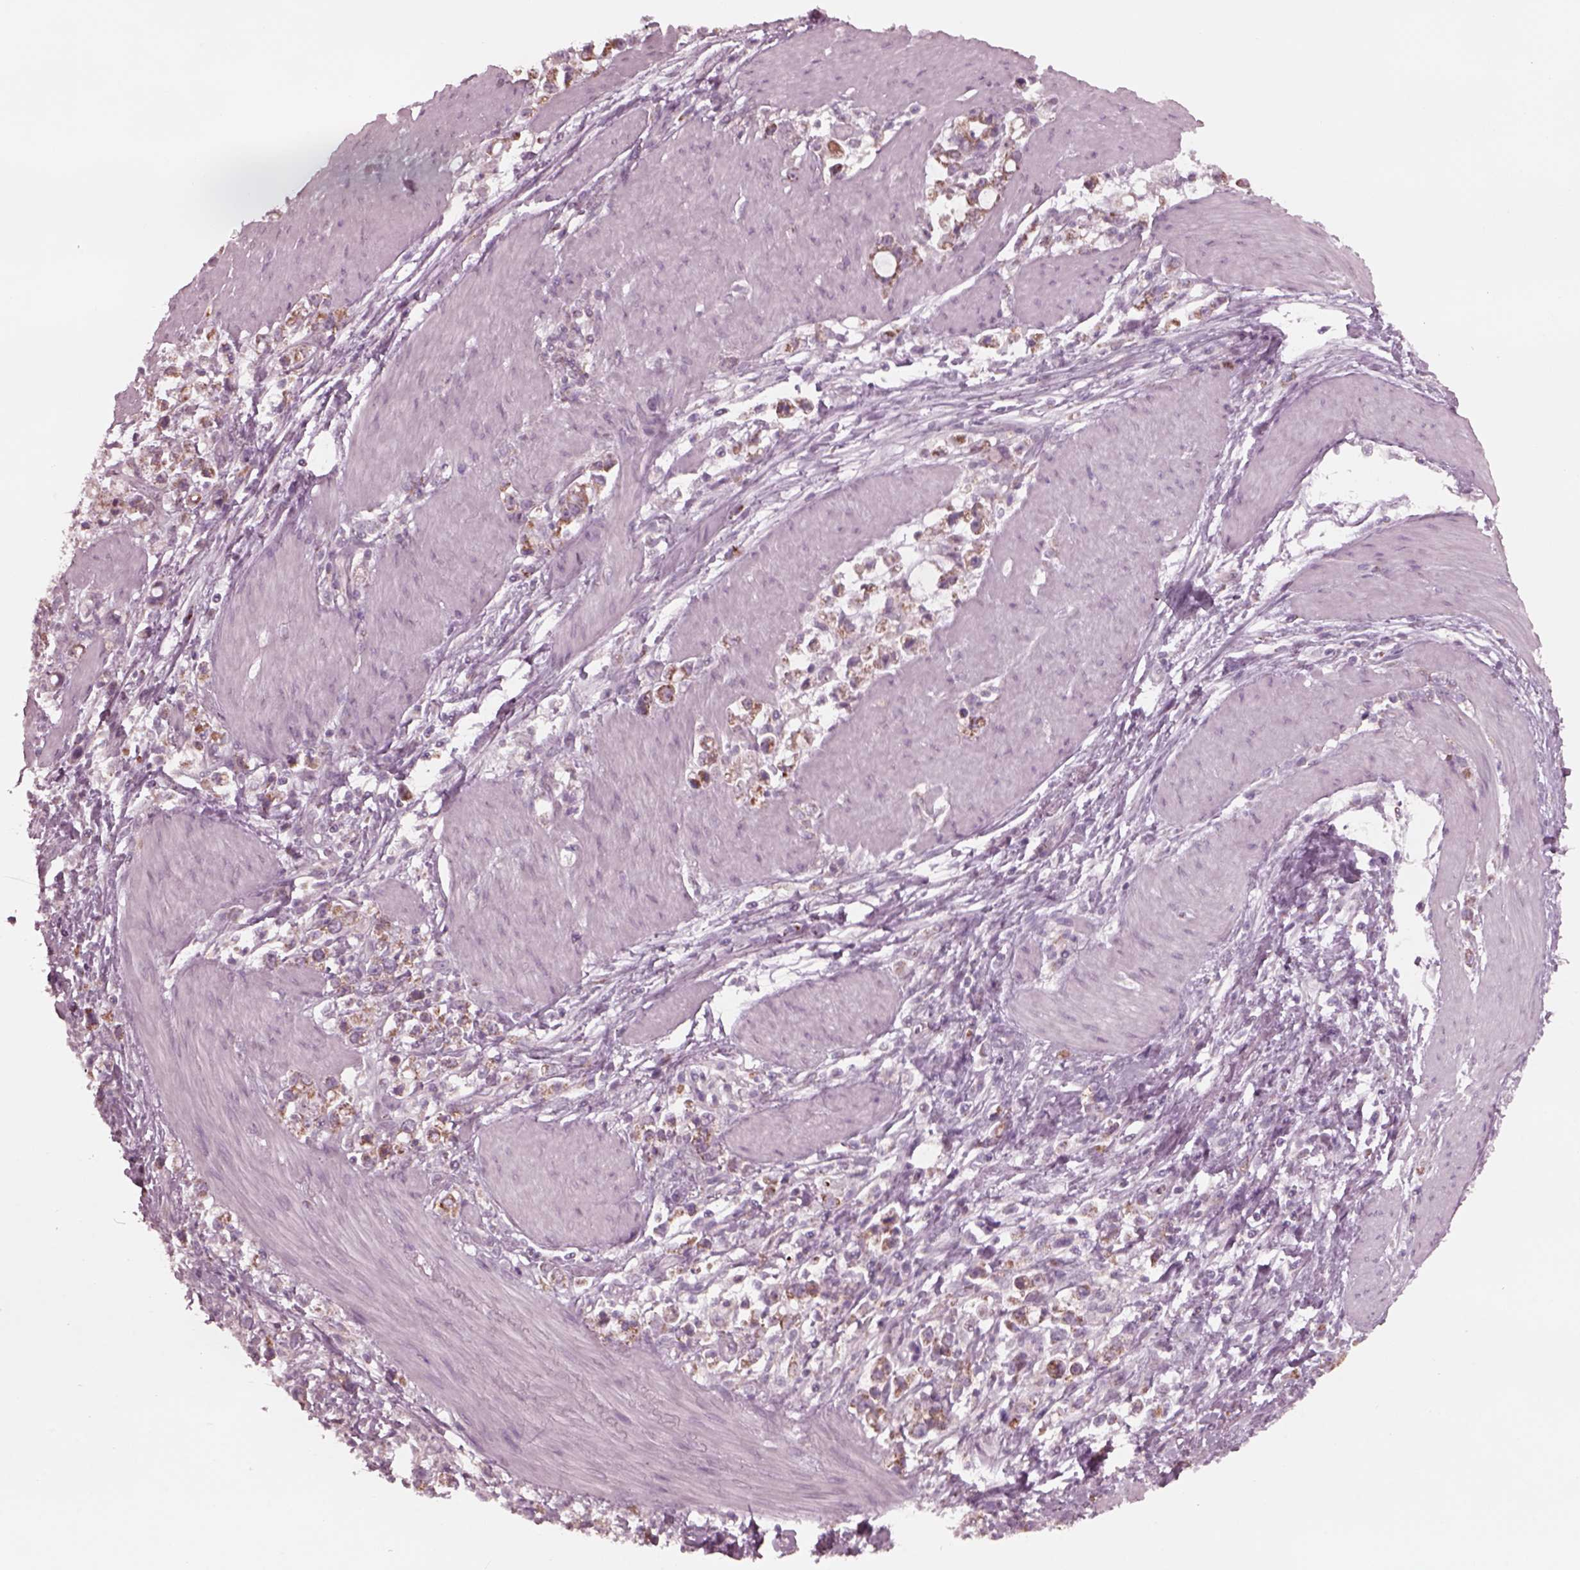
{"staining": {"intensity": "moderate", "quantity": "25%-75%", "location": "cytoplasmic/membranous"}, "tissue": "stomach cancer", "cell_type": "Tumor cells", "image_type": "cancer", "snomed": [{"axis": "morphology", "description": "Adenocarcinoma, NOS"}, {"axis": "topography", "description": "Stomach"}], "caption": "Immunohistochemical staining of human stomach cancer (adenocarcinoma) displays medium levels of moderate cytoplasmic/membranous staining in about 25%-75% of tumor cells. The staining was performed using DAB to visualize the protein expression in brown, while the nuclei were stained in blue with hematoxylin (Magnification: 20x).", "gene": "CELSR3", "patient": {"sex": "male", "age": 63}}